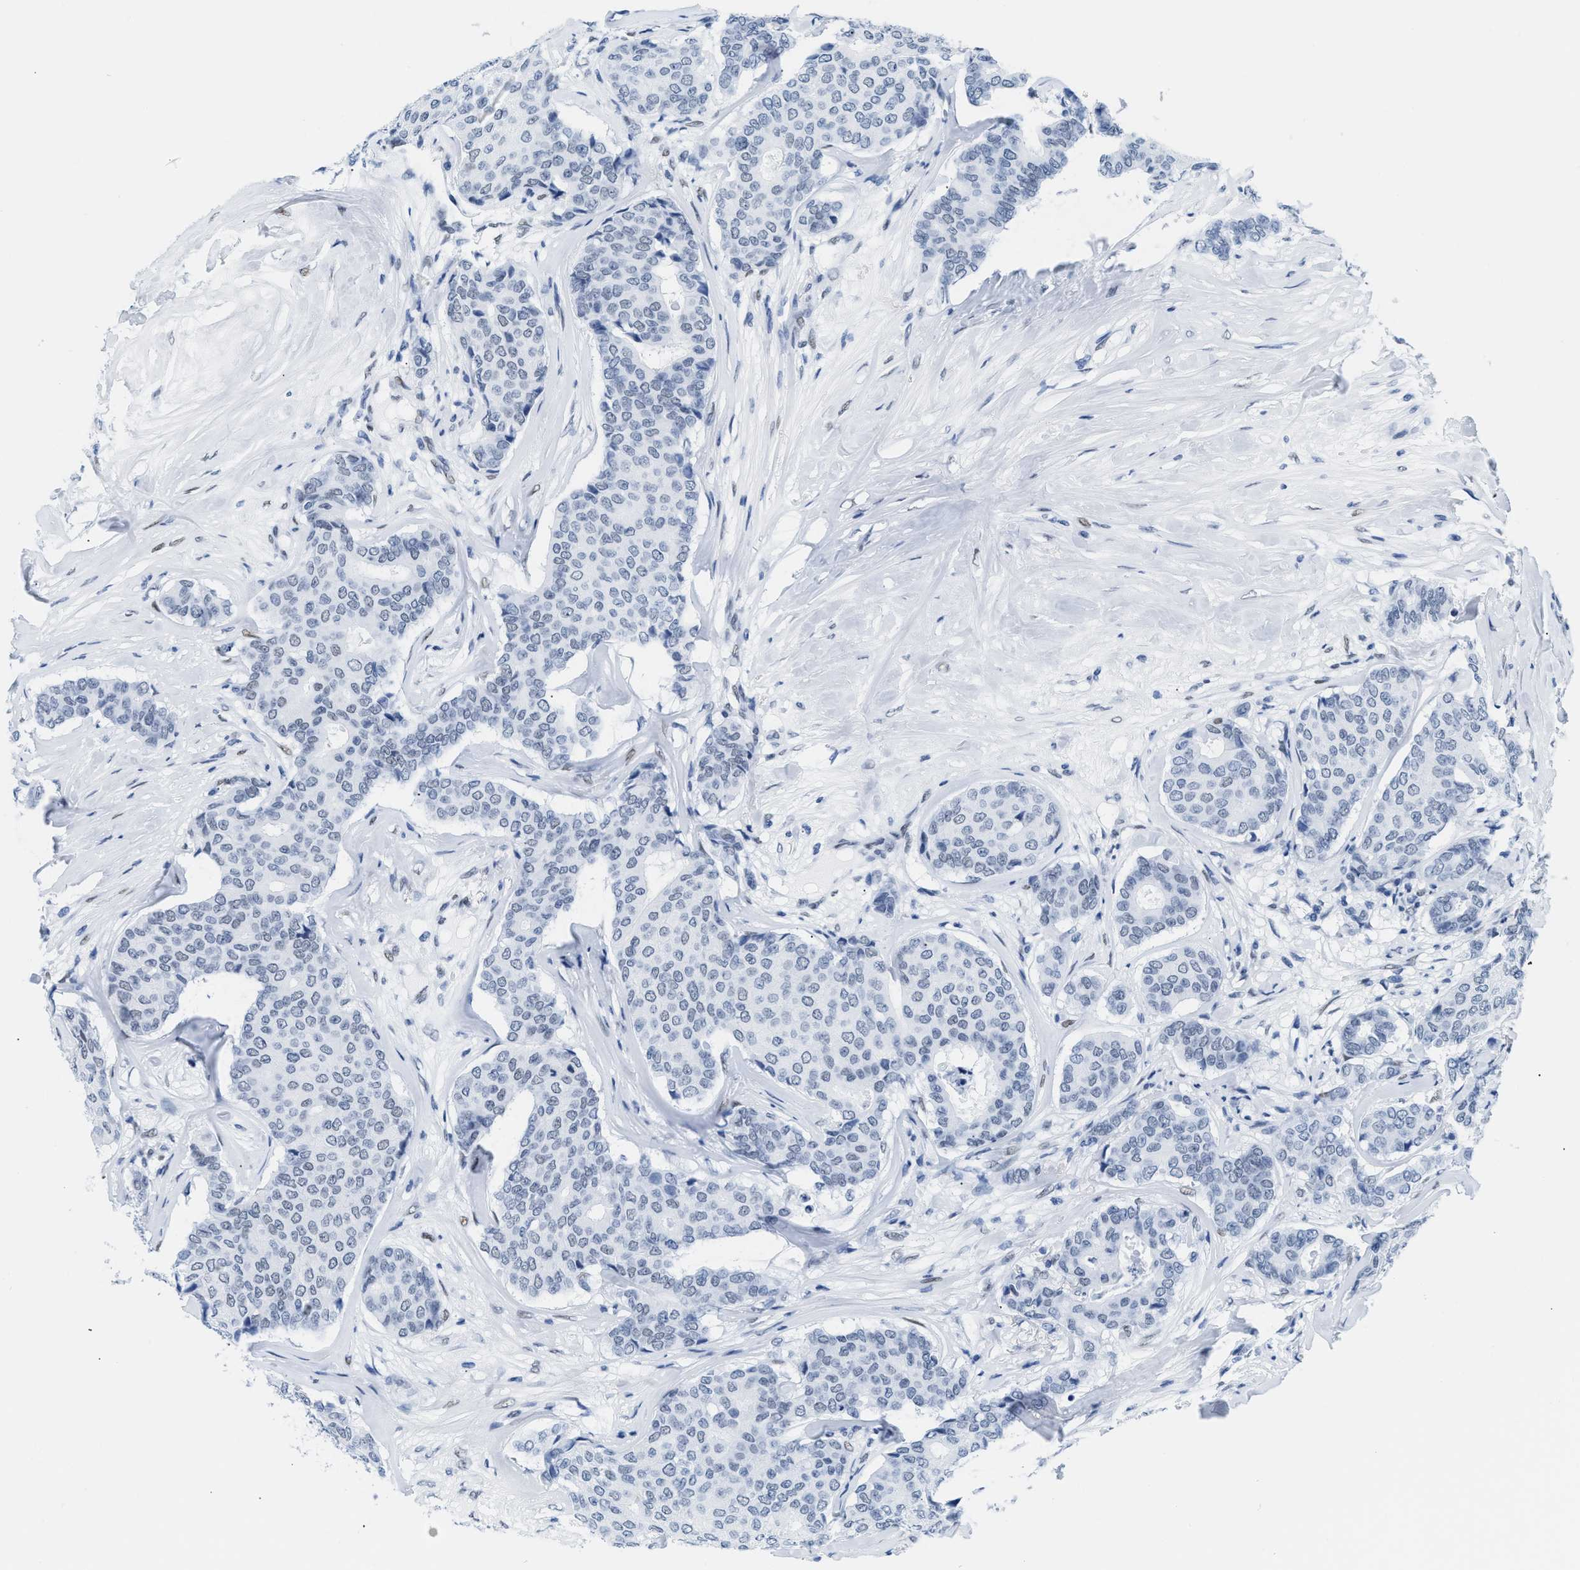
{"staining": {"intensity": "weak", "quantity": "<25%", "location": "nuclear"}, "tissue": "breast cancer", "cell_type": "Tumor cells", "image_type": "cancer", "snomed": [{"axis": "morphology", "description": "Duct carcinoma"}, {"axis": "topography", "description": "Breast"}], "caption": "Tumor cells are negative for brown protein staining in invasive ductal carcinoma (breast).", "gene": "CTBP1", "patient": {"sex": "female", "age": 75}}